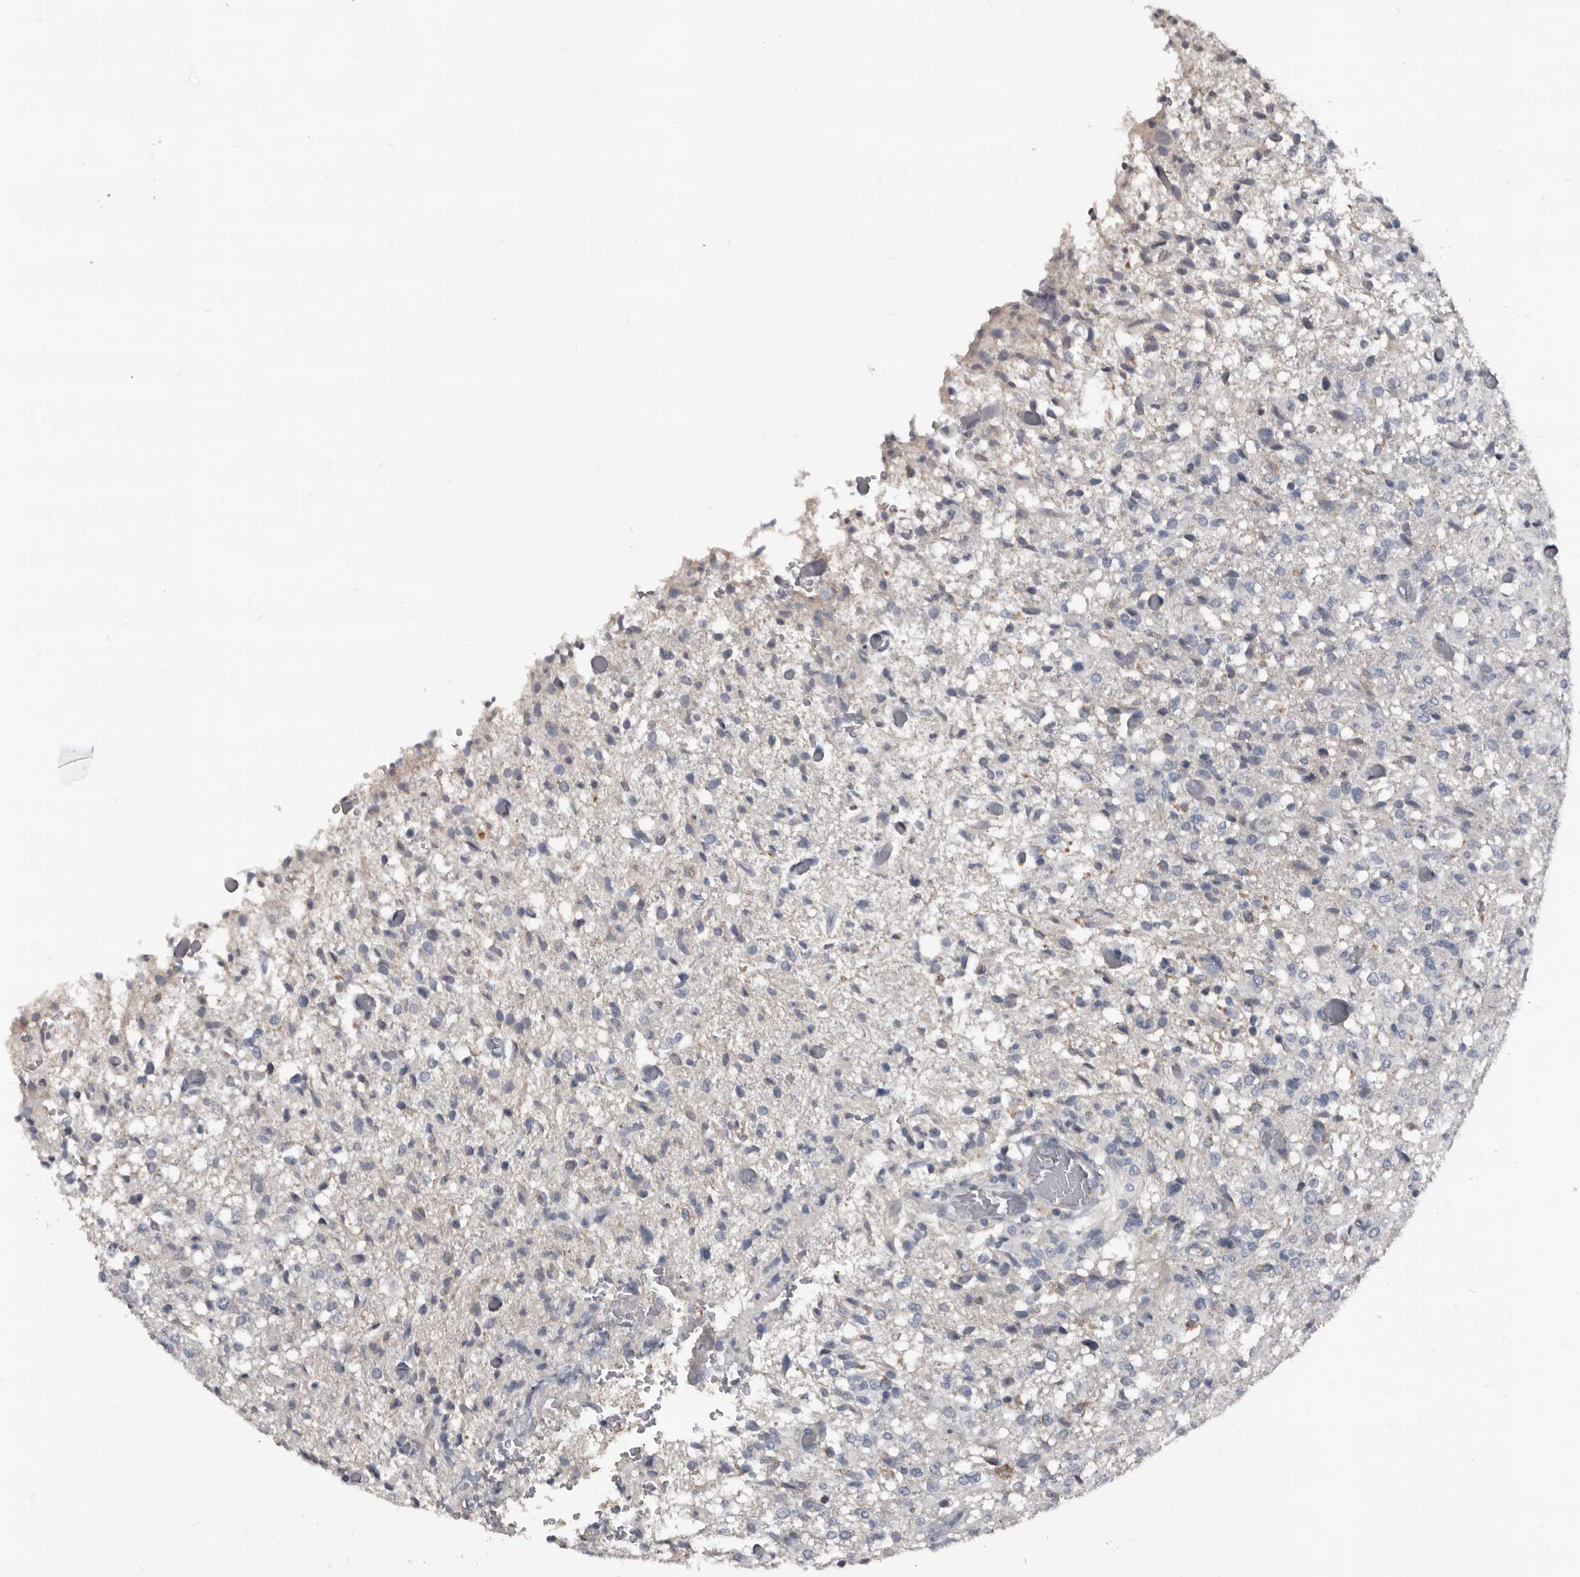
{"staining": {"intensity": "negative", "quantity": "none", "location": "none"}, "tissue": "glioma", "cell_type": "Tumor cells", "image_type": "cancer", "snomed": [{"axis": "morphology", "description": "Glioma, malignant, High grade"}, {"axis": "topography", "description": "Brain"}], "caption": "High power microscopy image of an immunohistochemistry (IHC) histopathology image of glioma, revealing no significant staining in tumor cells.", "gene": "GREB1", "patient": {"sex": "female", "age": 57}}